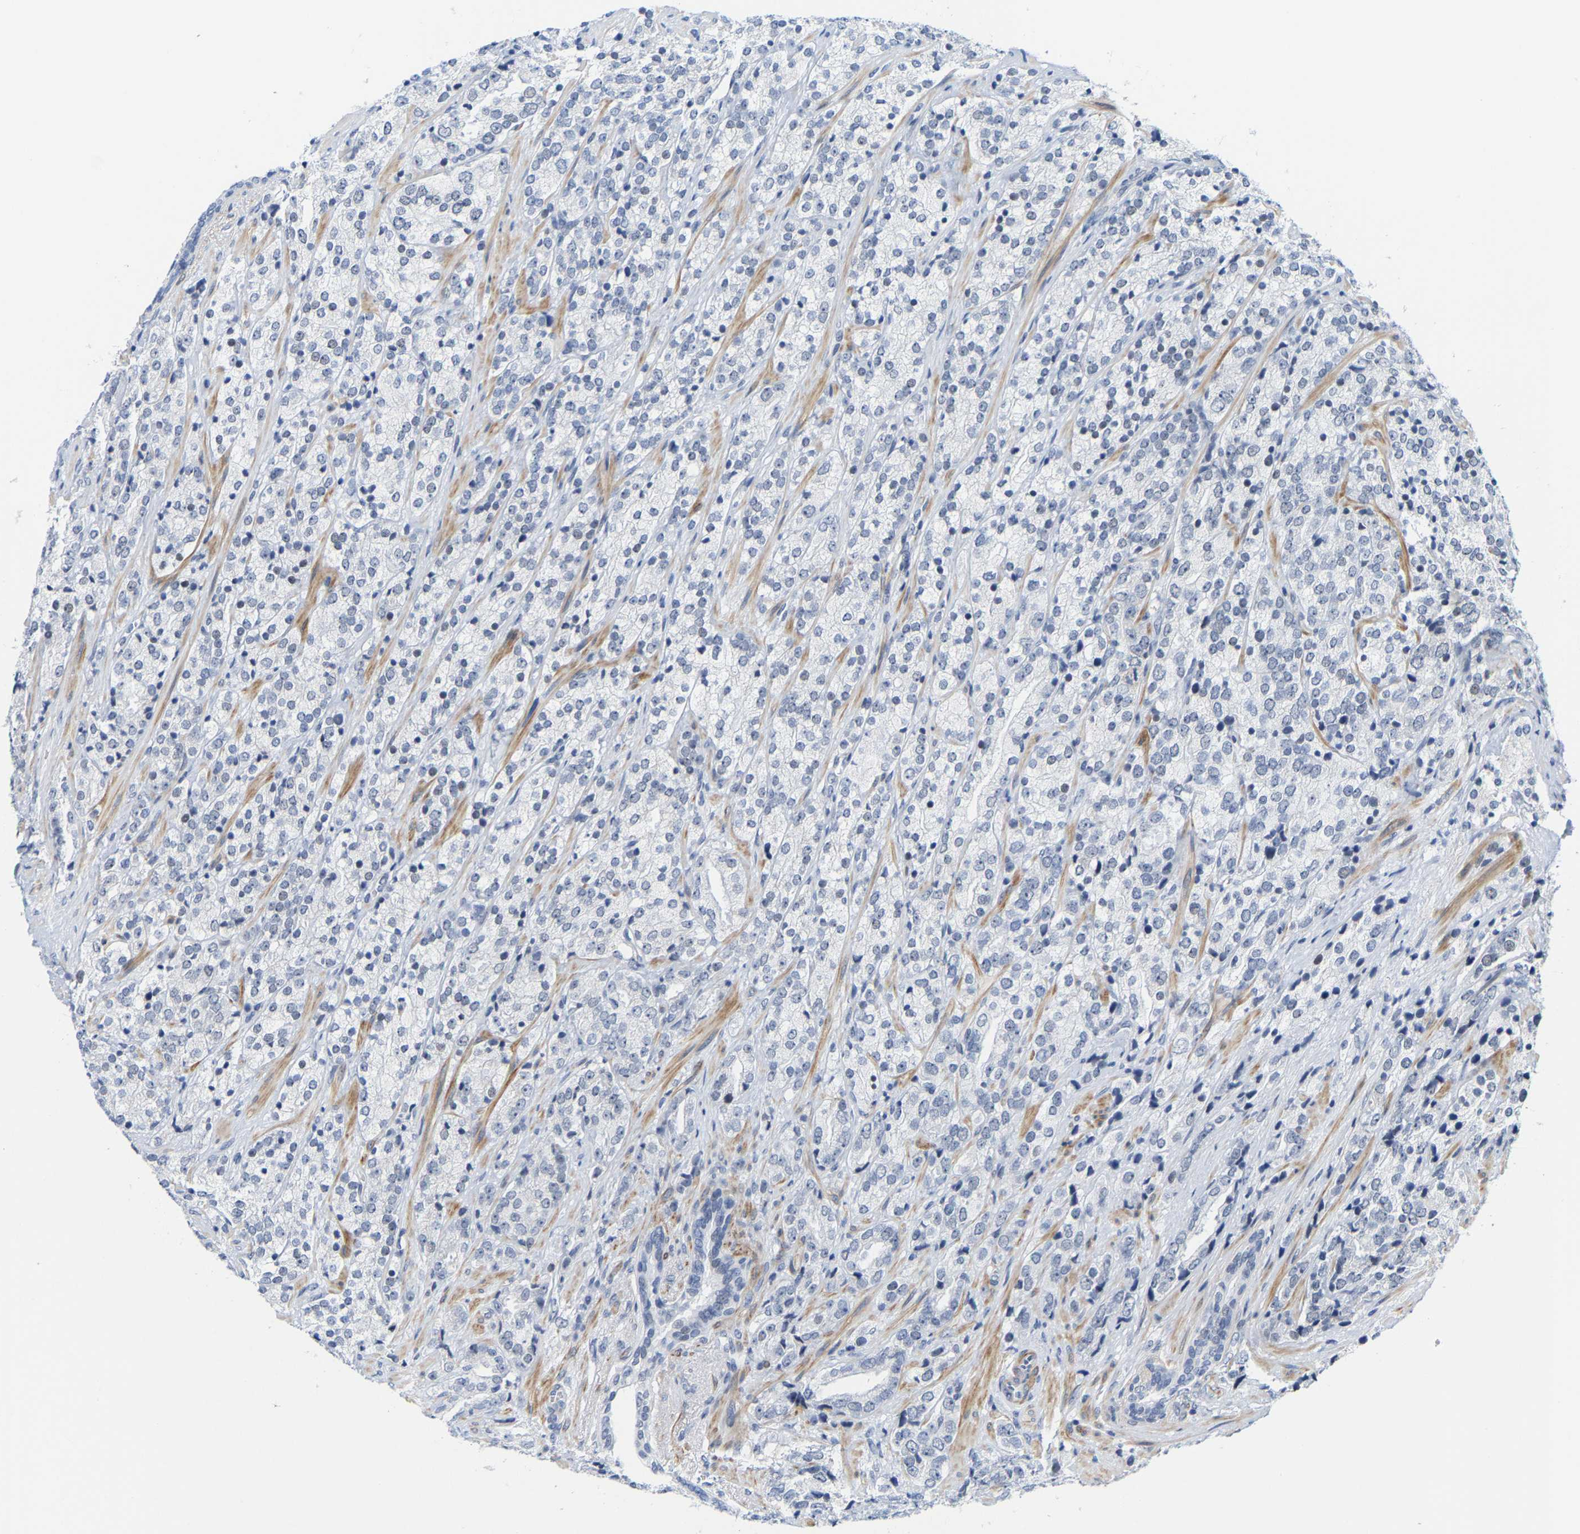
{"staining": {"intensity": "negative", "quantity": "none", "location": "none"}, "tissue": "prostate cancer", "cell_type": "Tumor cells", "image_type": "cancer", "snomed": [{"axis": "morphology", "description": "Adenocarcinoma, High grade"}, {"axis": "topography", "description": "Prostate"}], "caption": "This is an immunohistochemistry (IHC) micrograph of prostate cancer. There is no positivity in tumor cells.", "gene": "FAM180A", "patient": {"sex": "male", "age": 71}}